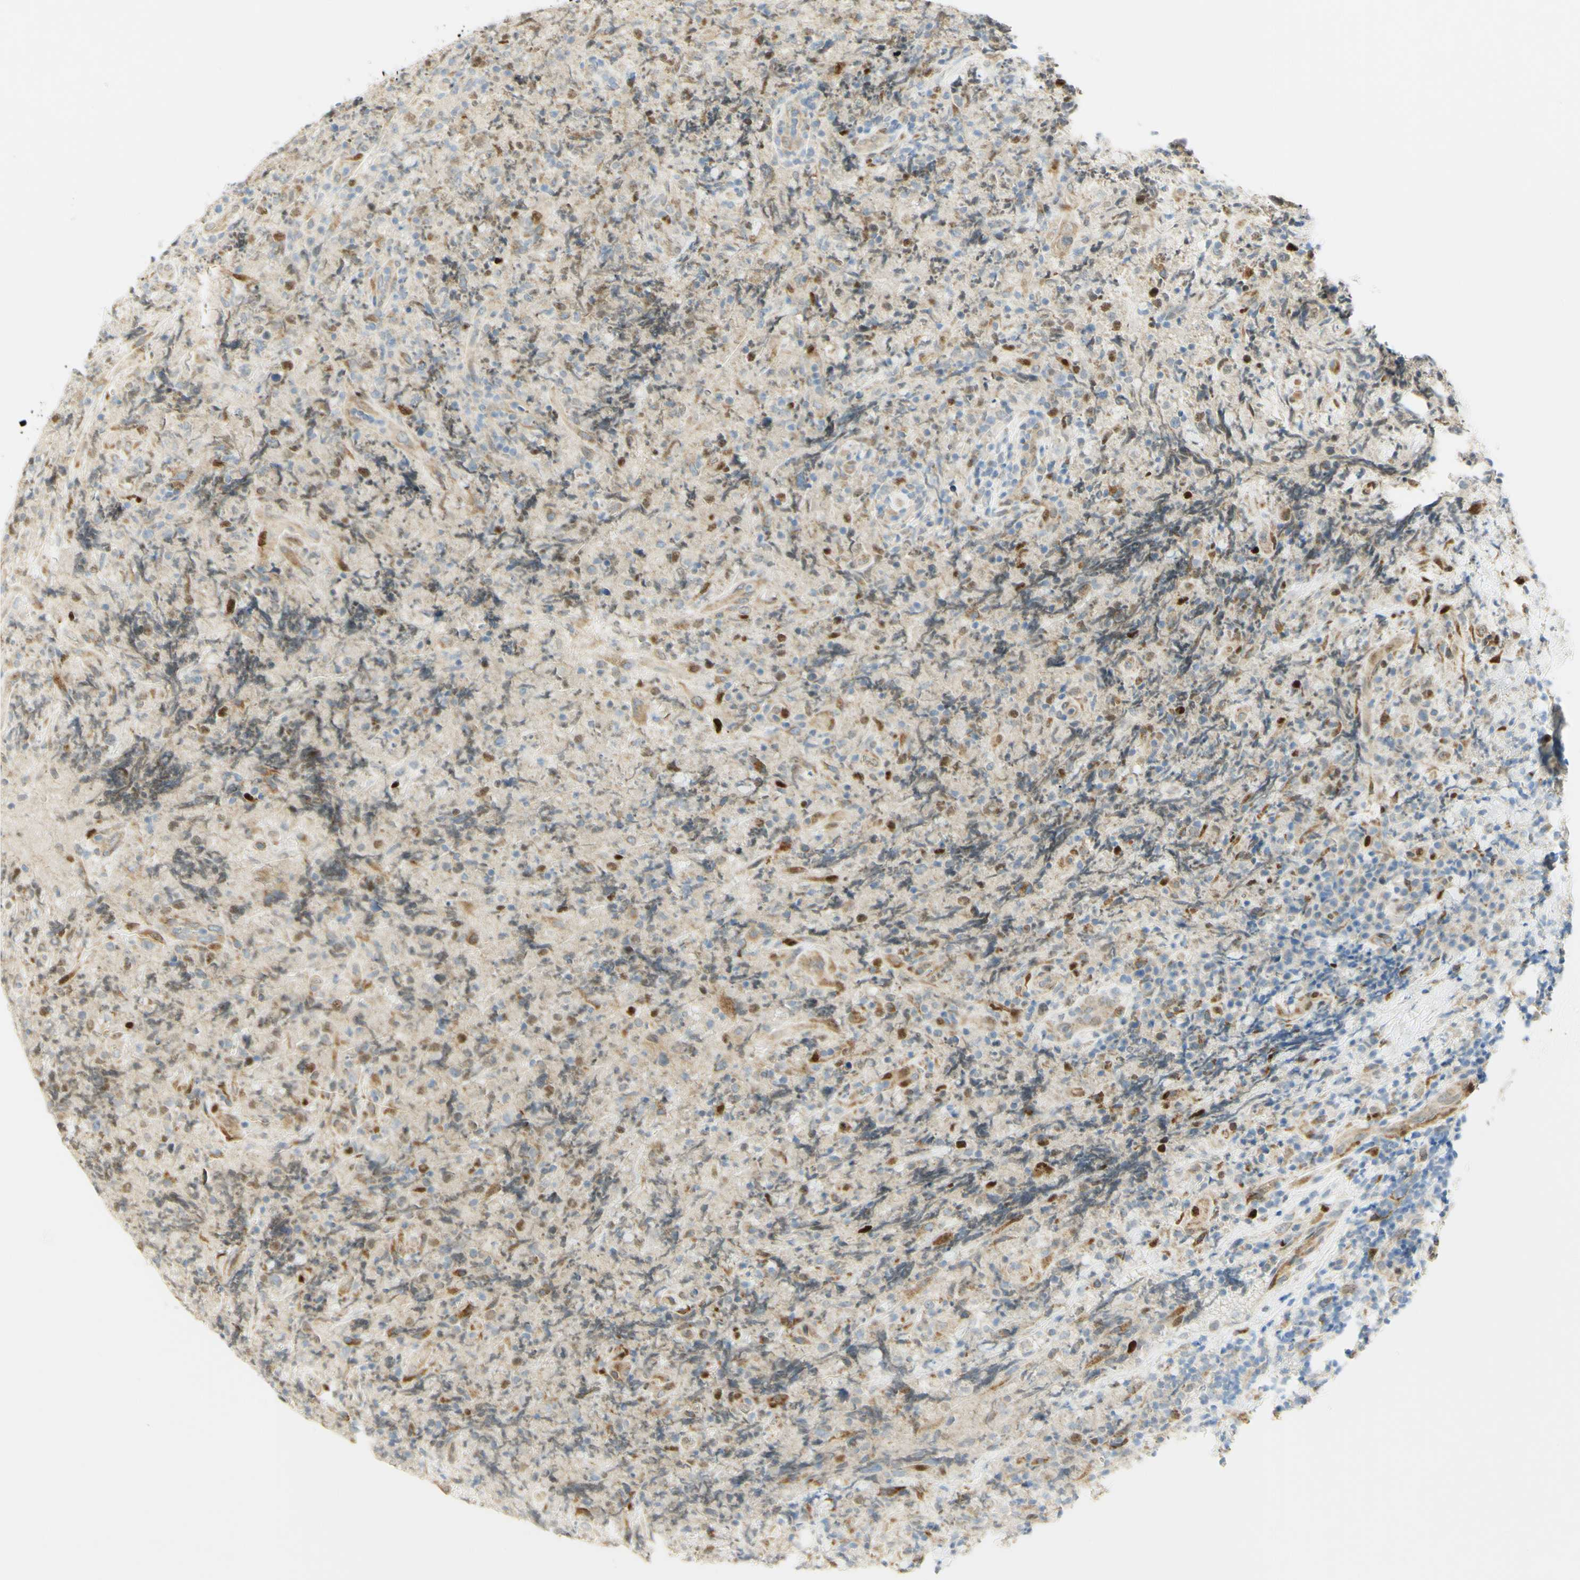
{"staining": {"intensity": "strong", "quantity": "<25%", "location": "nuclear"}, "tissue": "lymphoma", "cell_type": "Tumor cells", "image_type": "cancer", "snomed": [{"axis": "morphology", "description": "Malignant lymphoma, non-Hodgkin's type, High grade"}, {"axis": "topography", "description": "Tonsil"}], "caption": "Malignant lymphoma, non-Hodgkin's type (high-grade) stained with a protein marker reveals strong staining in tumor cells.", "gene": "E2F1", "patient": {"sex": "female", "age": 36}}